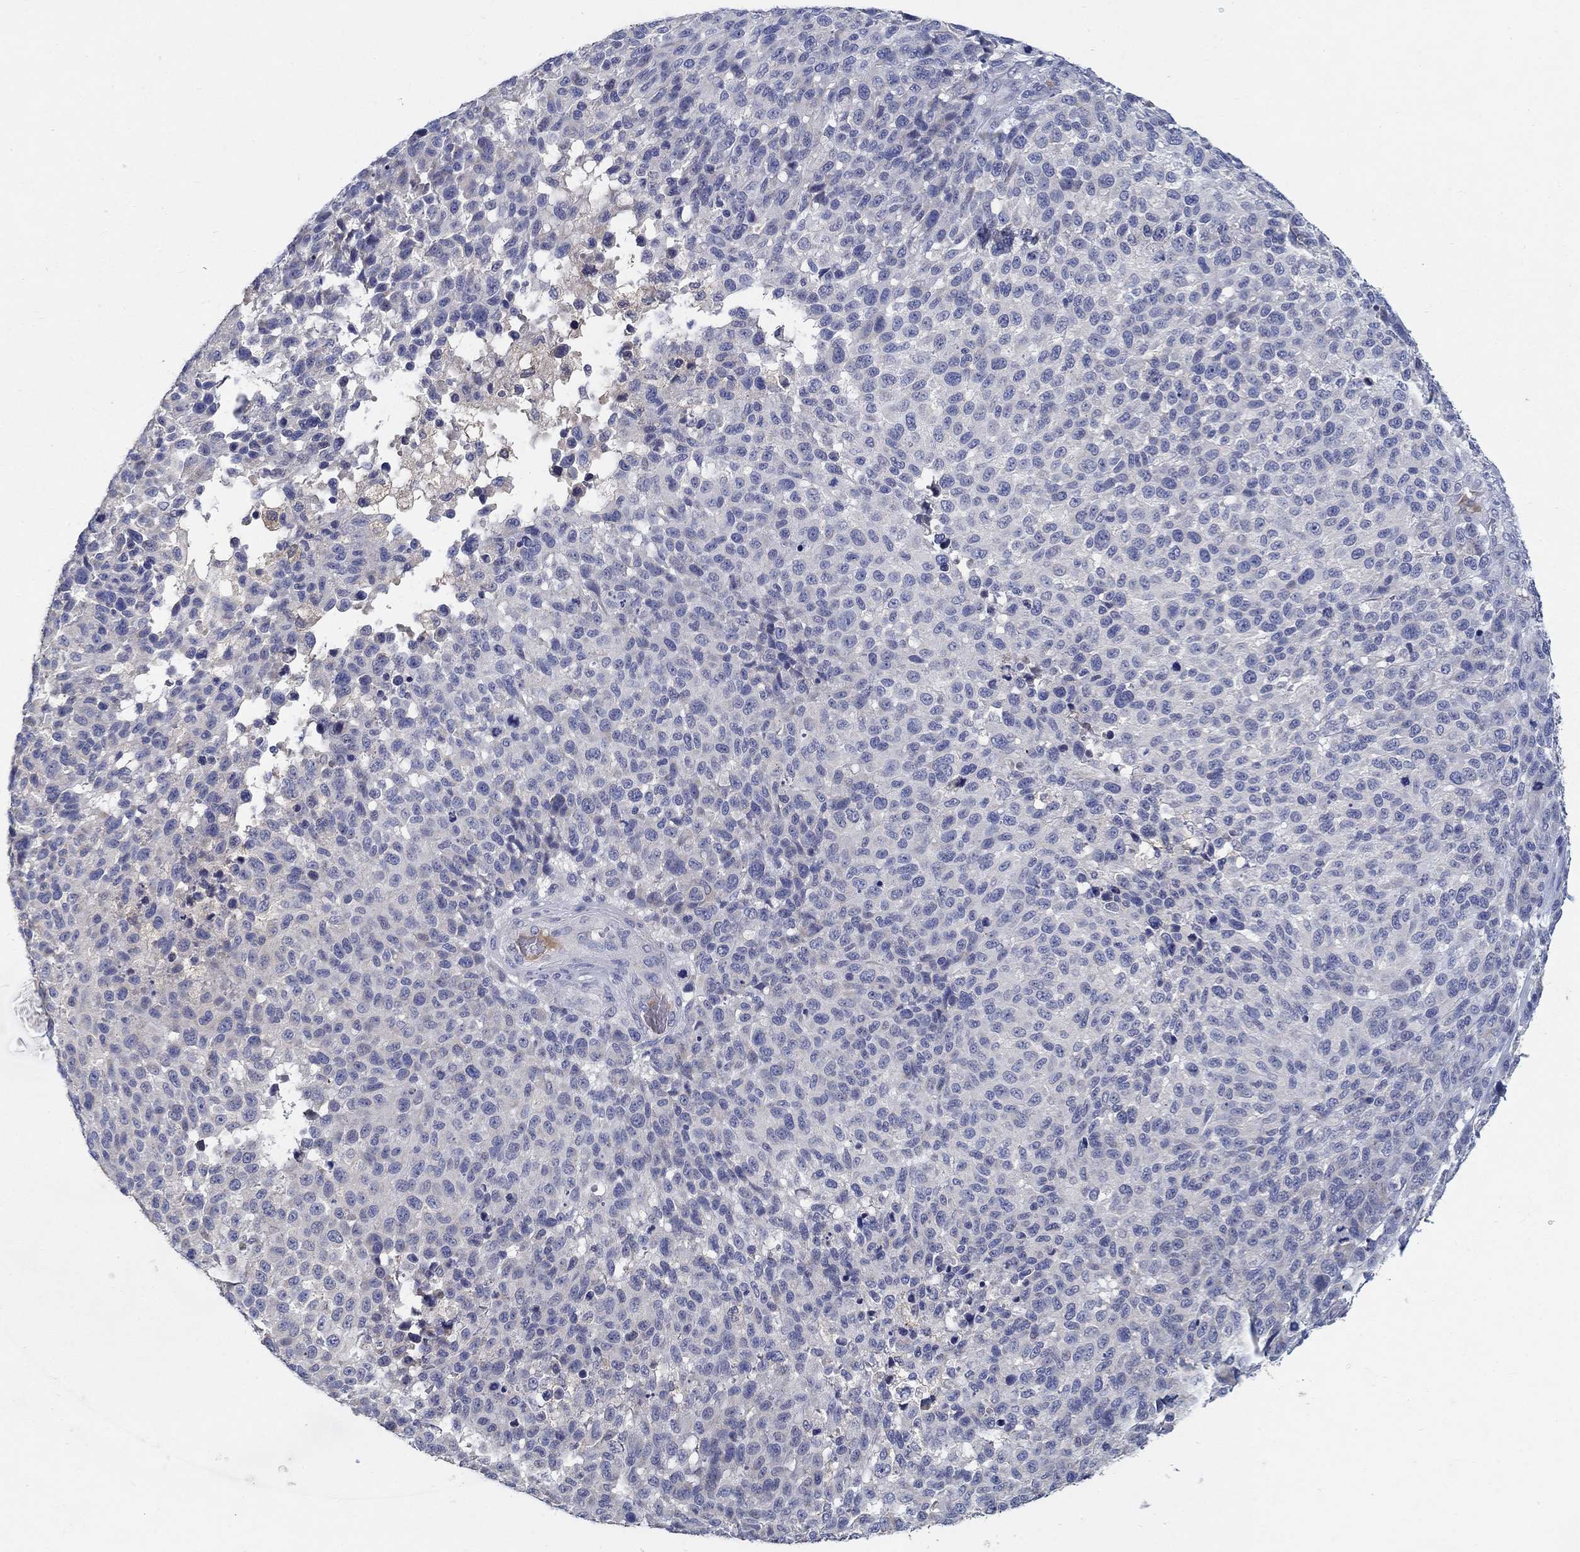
{"staining": {"intensity": "negative", "quantity": "none", "location": "none"}, "tissue": "melanoma", "cell_type": "Tumor cells", "image_type": "cancer", "snomed": [{"axis": "morphology", "description": "Malignant melanoma, NOS"}, {"axis": "topography", "description": "Skin"}], "caption": "Immunohistochemistry of malignant melanoma demonstrates no staining in tumor cells.", "gene": "PROZ", "patient": {"sex": "female", "age": 95}}